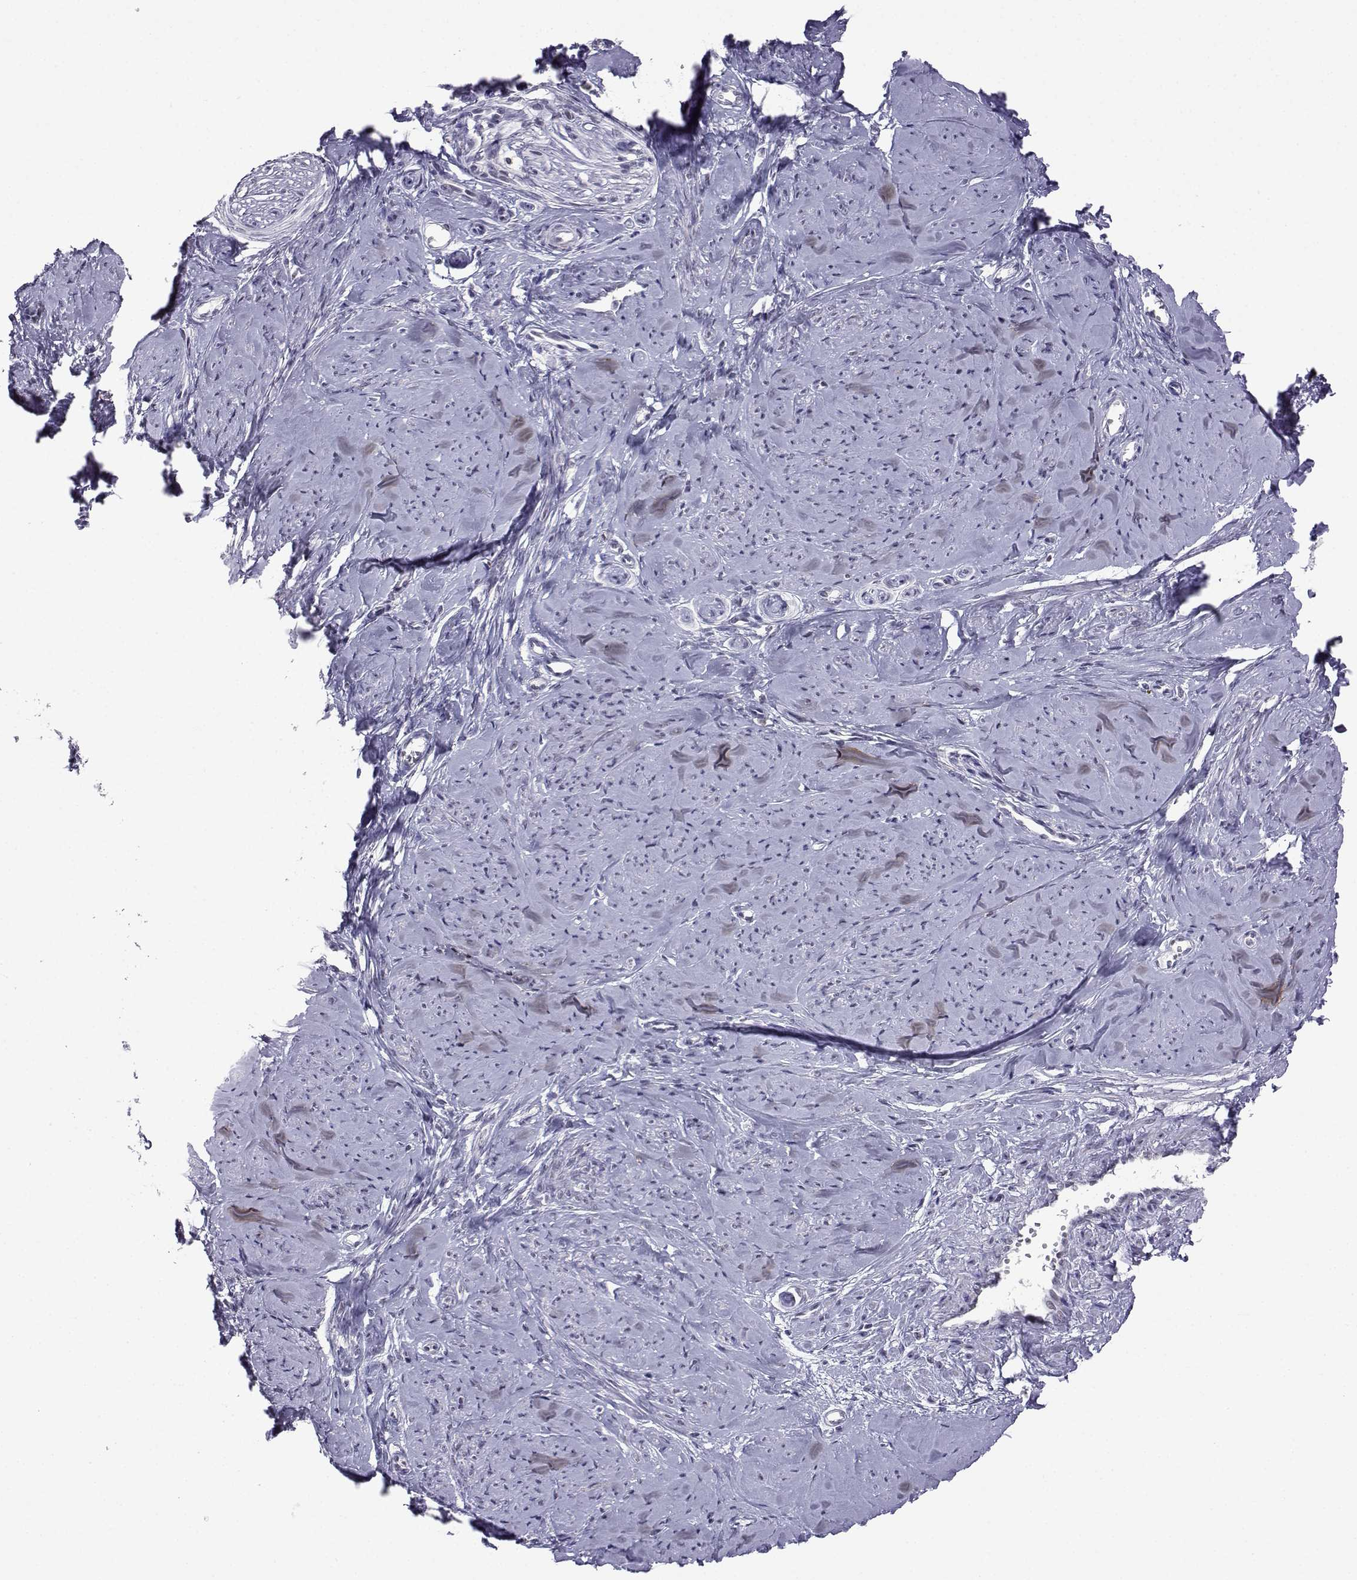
{"staining": {"intensity": "negative", "quantity": "none", "location": "none"}, "tissue": "smooth muscle", "cell_type": "Smooth muscle cells", "image_type": "normal", "snomed": [{"axis": "morphology", "description": "Normal tissue, NOS"}, {"axis": "topography", "description": "Smooth muscle"}], "caption": "Benign smooth muscle was stained to show a protein in brown. There is no significant positivity in smooth muscle cells. Nuclei are stained in blue.", "gene": "MED26", "patient": {"sex": "female", "age": 48}}